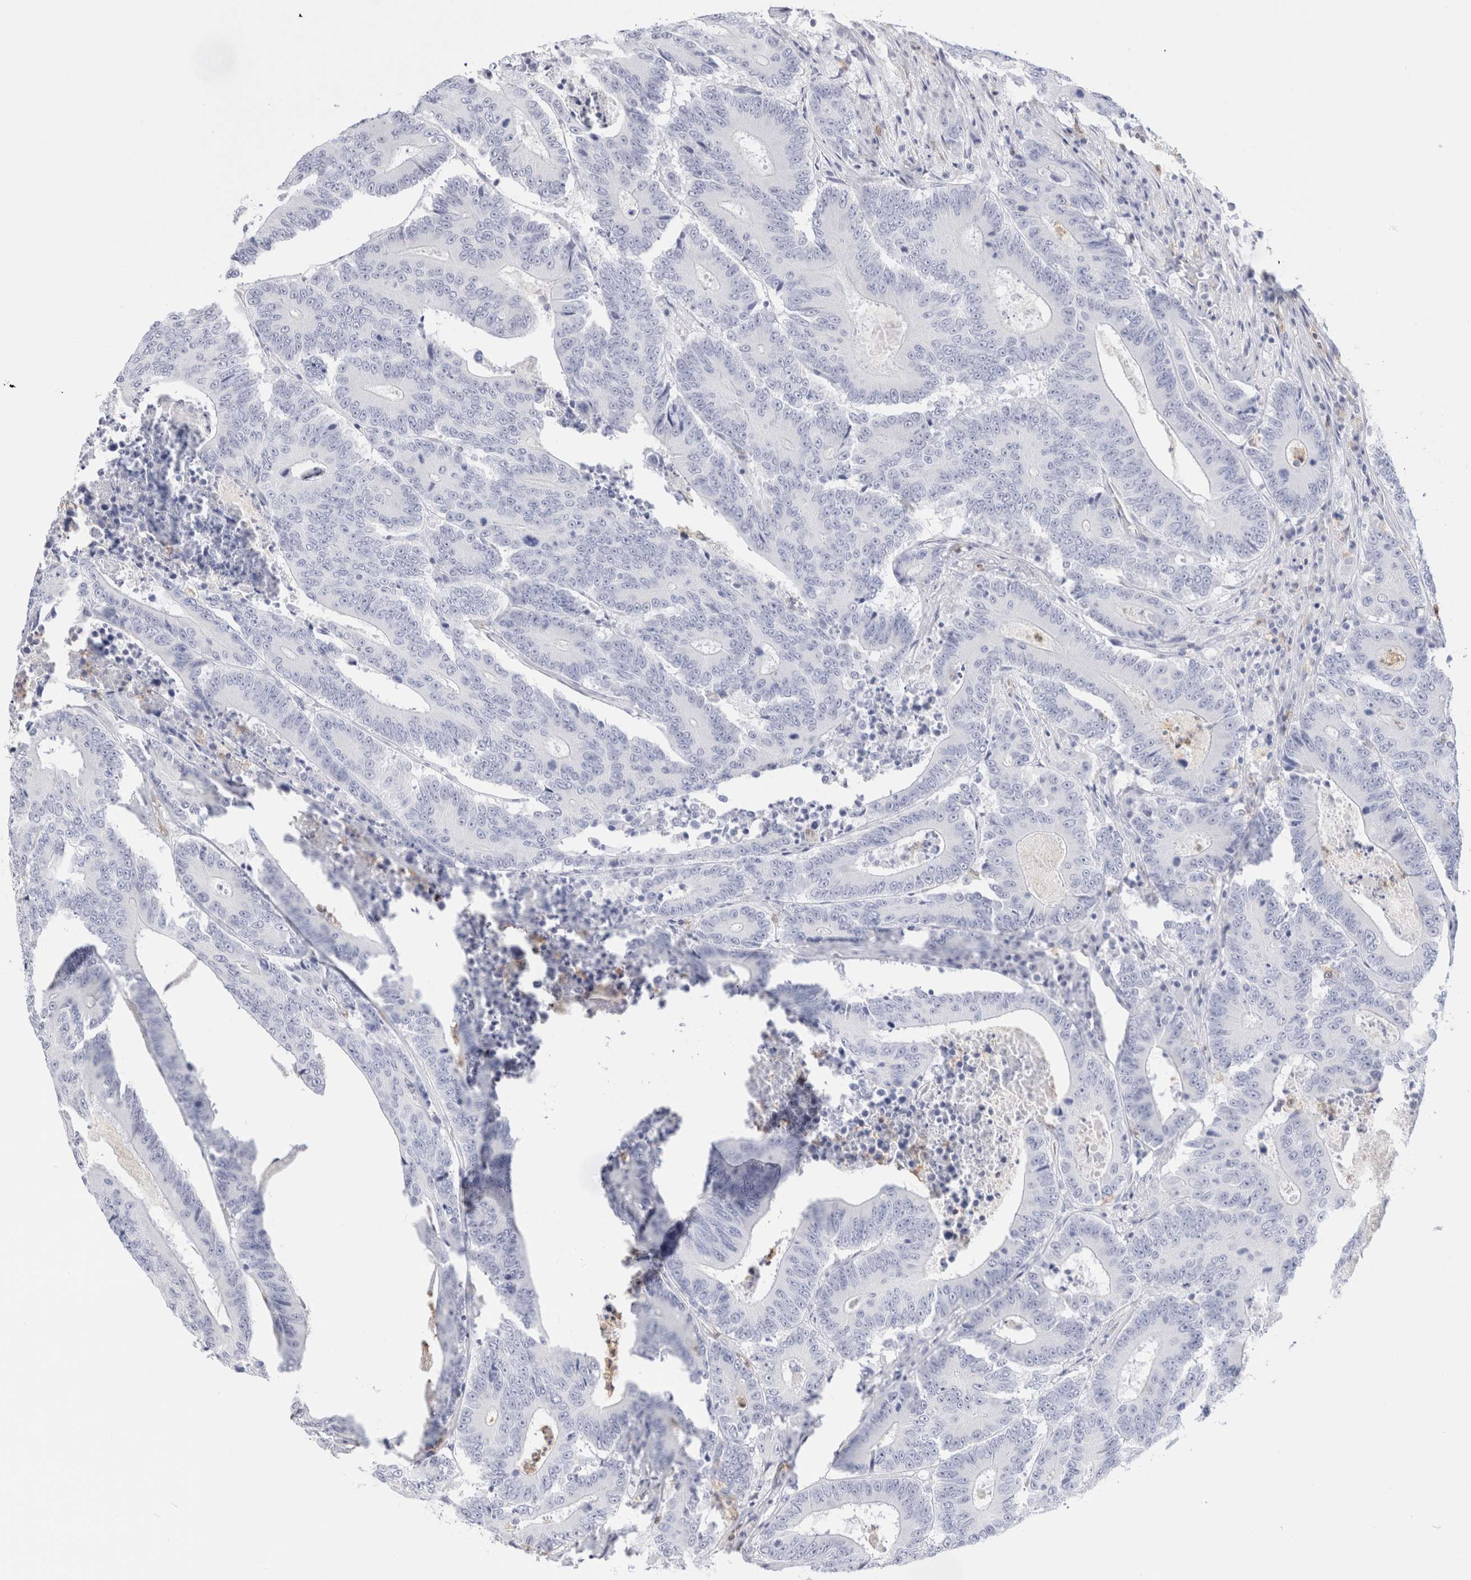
{"staining": {"intensity": "negative", "quantity": "none", "location": "none"}, "tissue": "colorectal cancer", "cell_type": "Tumor cells", "image_type": "cancer", "snomed": [{"axis": "morphology", "description": "Adenocarcinoma, NOS"}, {"axis": "topography", "description": "Colon"}], "caption": "IHC photomicrograph of colorectal cancer stained for a protein (brown), which shows no staining in tumor cells.", "gene": "ARG1", "patient": {"sex": "male", "age": 83}}